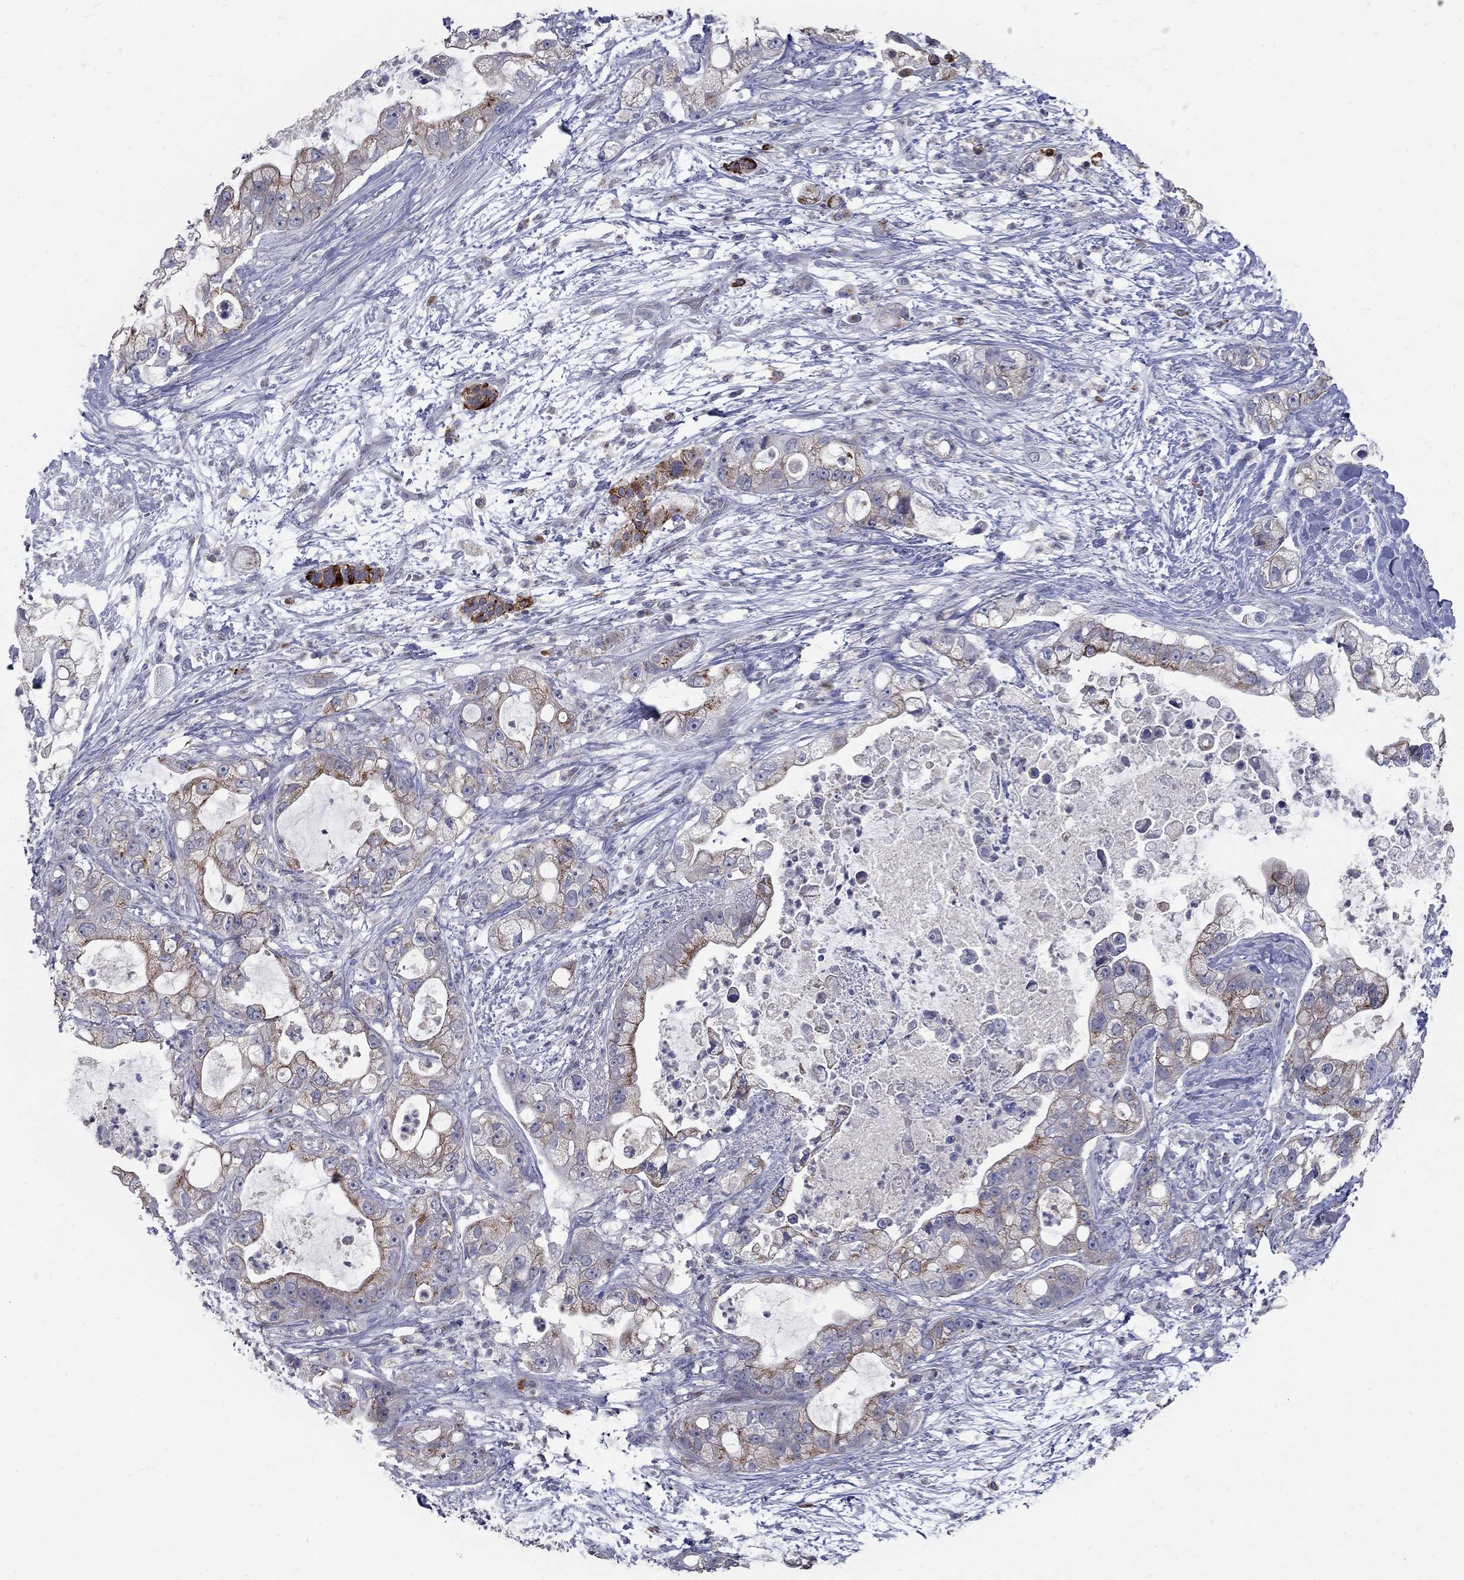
{"staining": {"intensity": "moderate", "quantity": "25%-75%", "location": "cytoplasmic/membranous"}, "tissue": "pancreatic cancer", "cell_type": "Tumor cells", "image_type": "cancer", "snomed": [{"axis": "morphology", "description": "Adenocarcinoma, NOS"}, {"axis": "topography", "description": "Pancreas"}], "caption": "There is medium levels of moderate cytoplasmic/membranous positivity in tumor cells of adenocarcinoma (pancreatic), as demonstrated by immunohistochemical staining (brown color).", "gene": "KIAA0319L", "patient": {"sex": "female", "age": 69}}